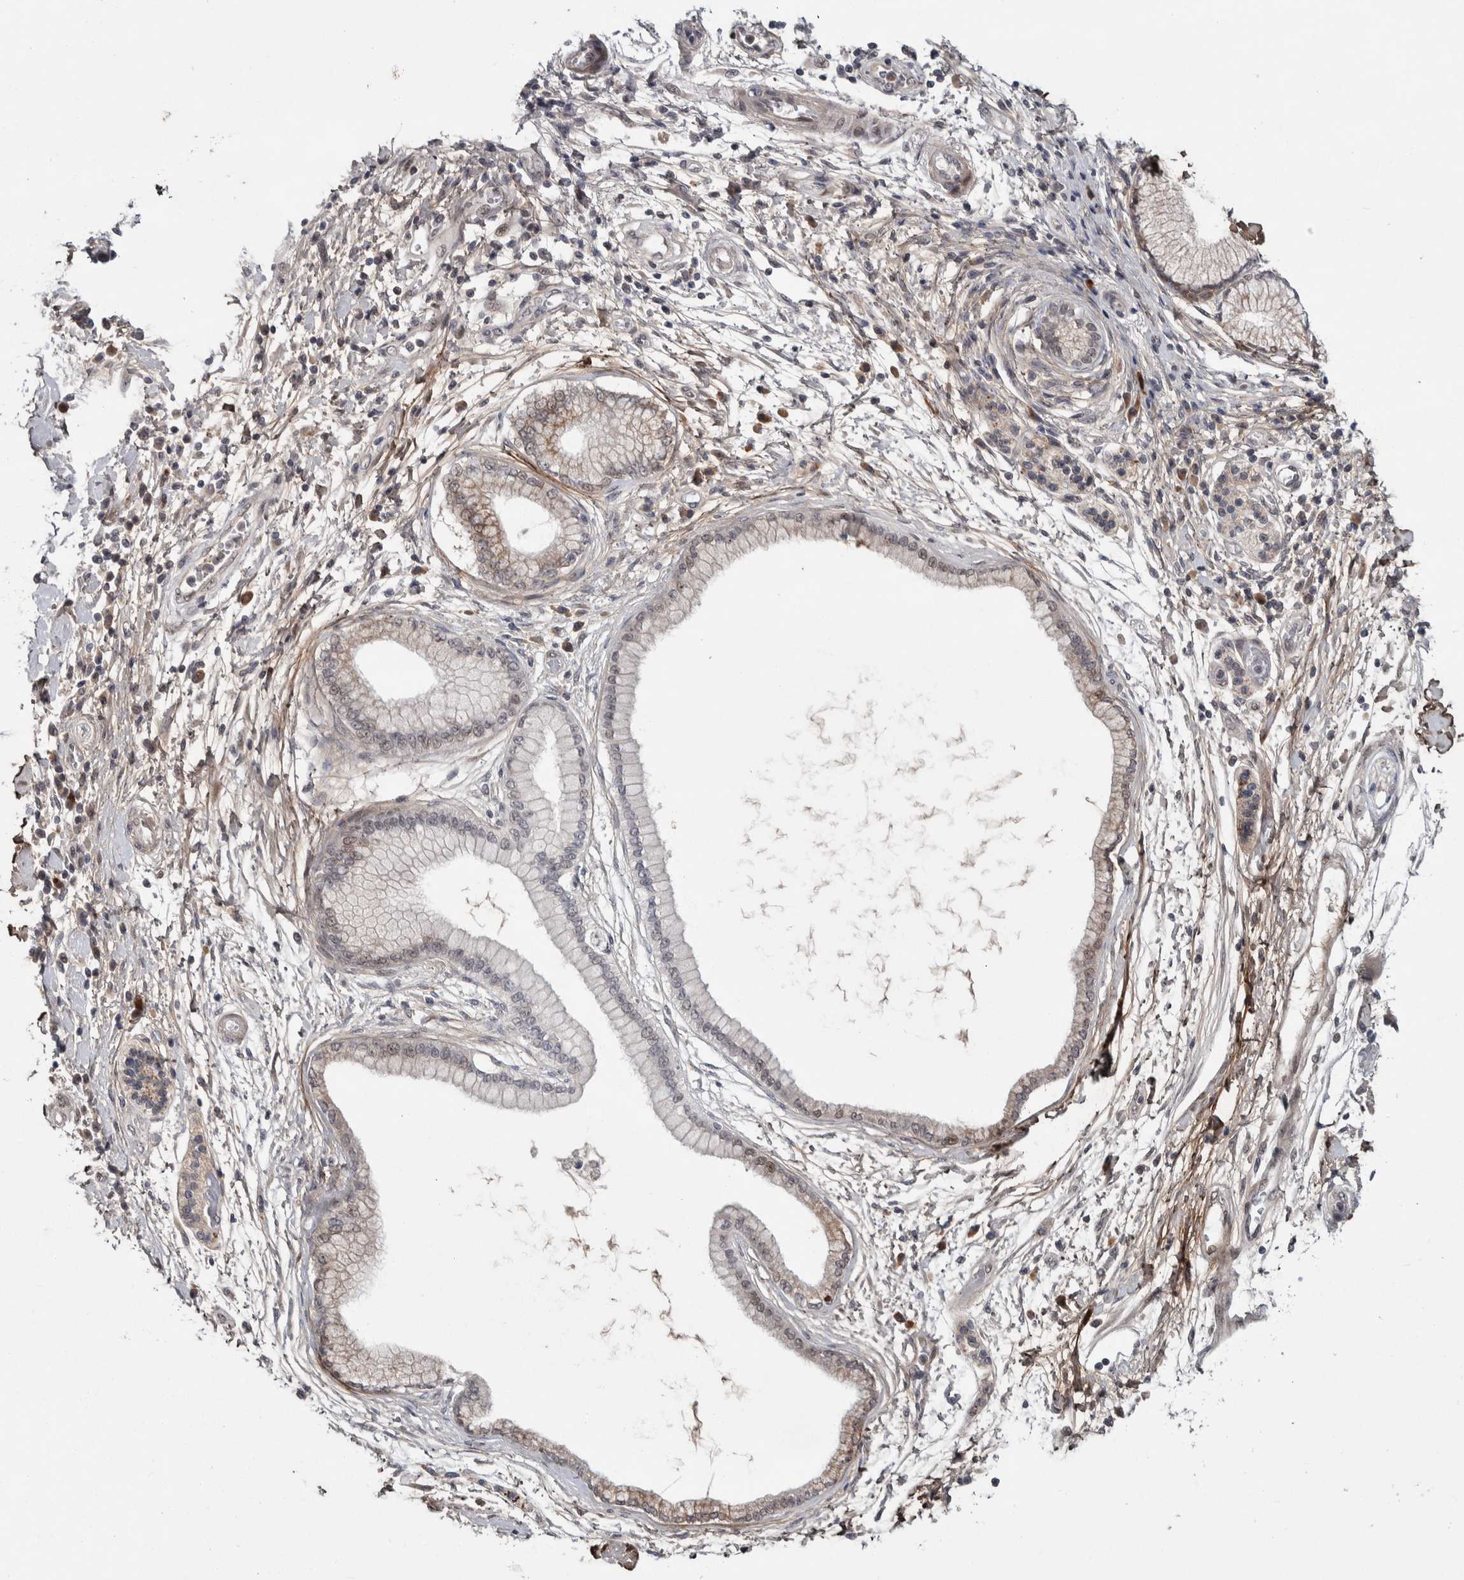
{"staining": {"intensity": "weak", "quantity": "25%-75%", "location": "nuclear"}, "tissue": "pancreatic cancer", "cell_type": "Tumor cells", "image_type": "cancer", "snomed": [{"axis": "morphology", "description": "Normal tissue, NOS"}, {"axis": "morphology", "description": "Adenocarcinoma, NOS"}, {"axis": "topography", "description": "Pancreas"}], "caption": "Pancreatic cancer stained with DAB immunohistochemistry (IHC) shows low levels of weak nuclear staining in about 25%-75% of tumor cells. (IHC, brightfield microscopy, high magnification).", "gene": "ASPN", "patient": {"sex": "female", "age": 71}}